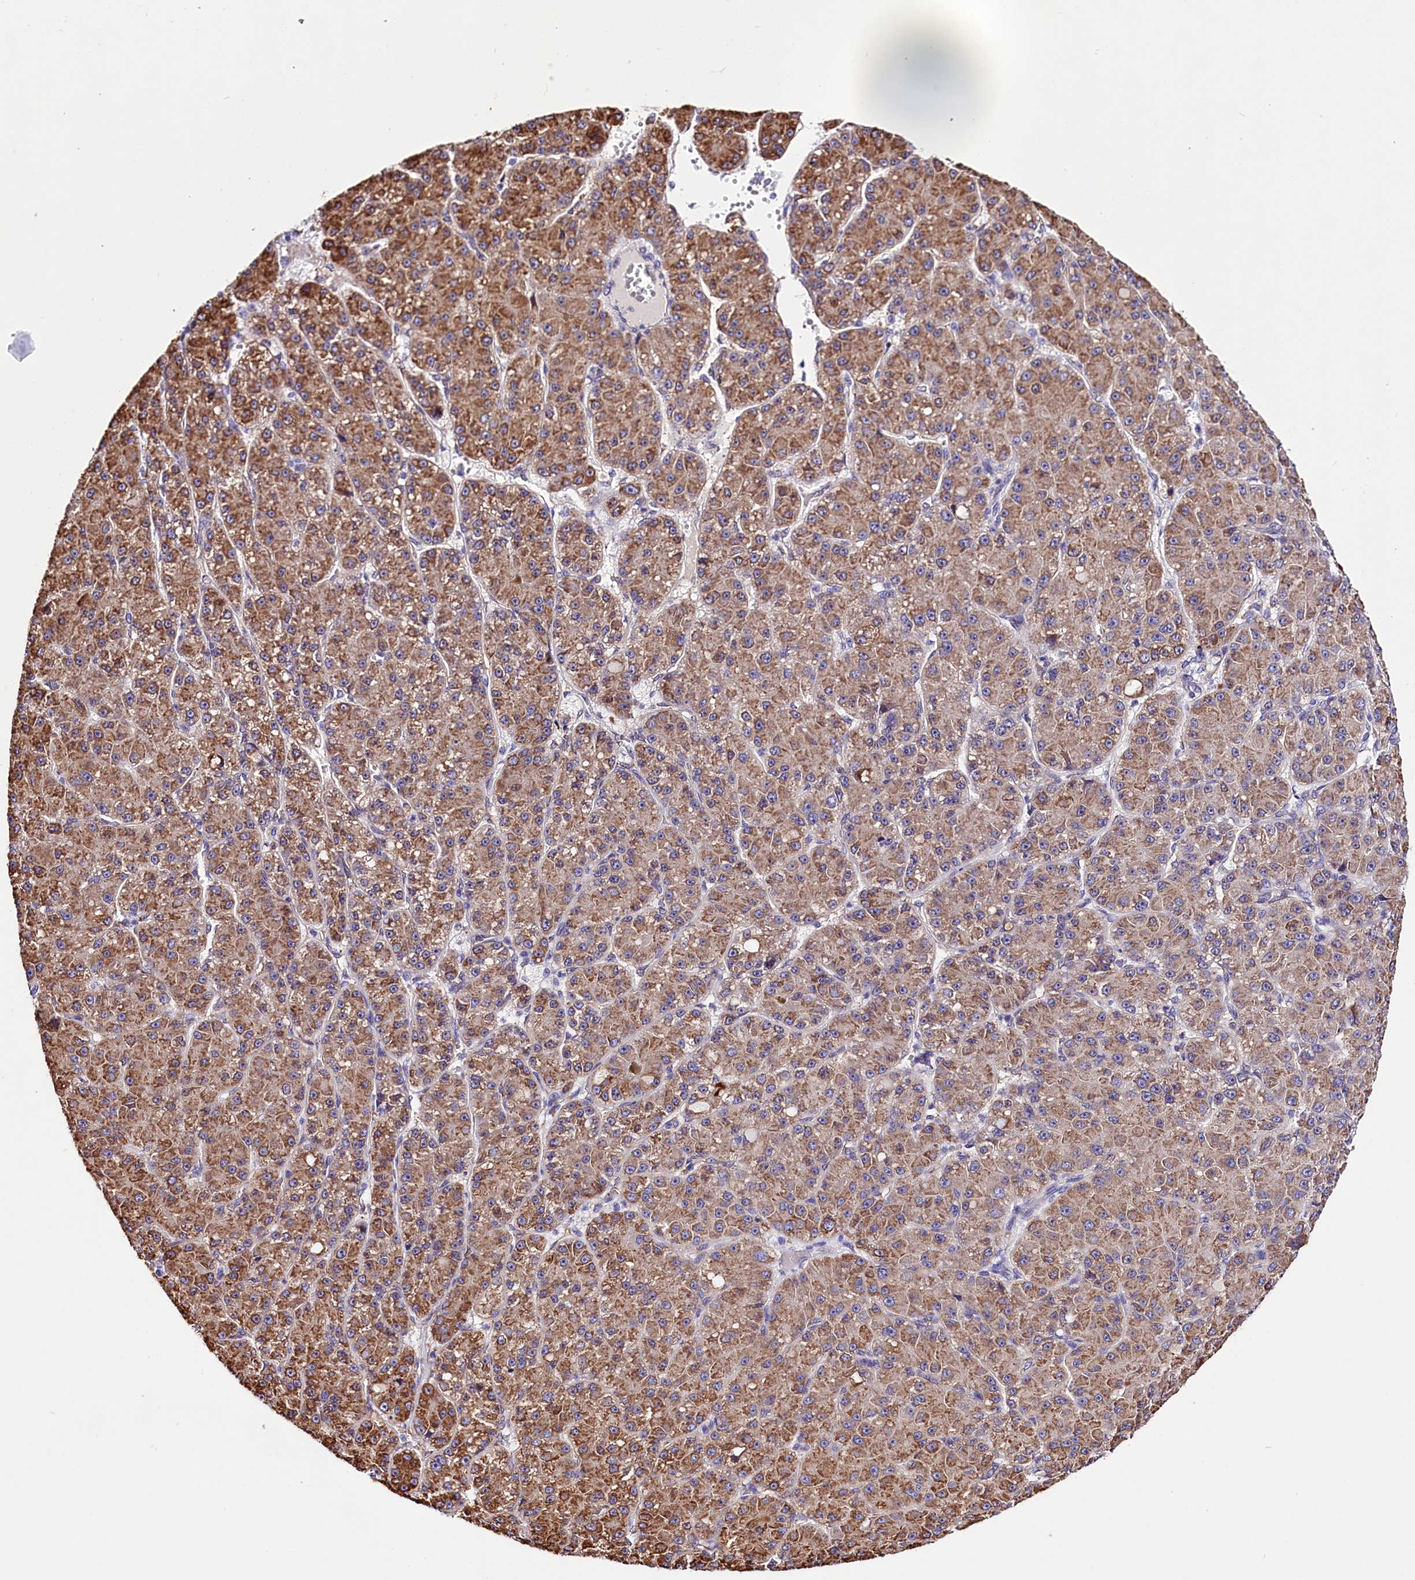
{"staining": {"intensity": "moderate", "quantity": ">75%", "location": "cytoplasmic/membranous"}, "tissue": "liver cancer", "cell_type": "Tumor cells", "image_type": "cancer", "snomed": [{"axis": "morphology", "description": "Carcinoma, Hepatocellular, NOS"}, {"axis": "topography", "description": "Liver"}], "caption": "Protein expression analysis of liver cancer (hepatocellular carcinoma) reveals moderate cytoplasmic/membranous staining in approximately >75% of tumor cells.", "gene": "ITGA1", "patient": {"sex": "male", "age": 67}}